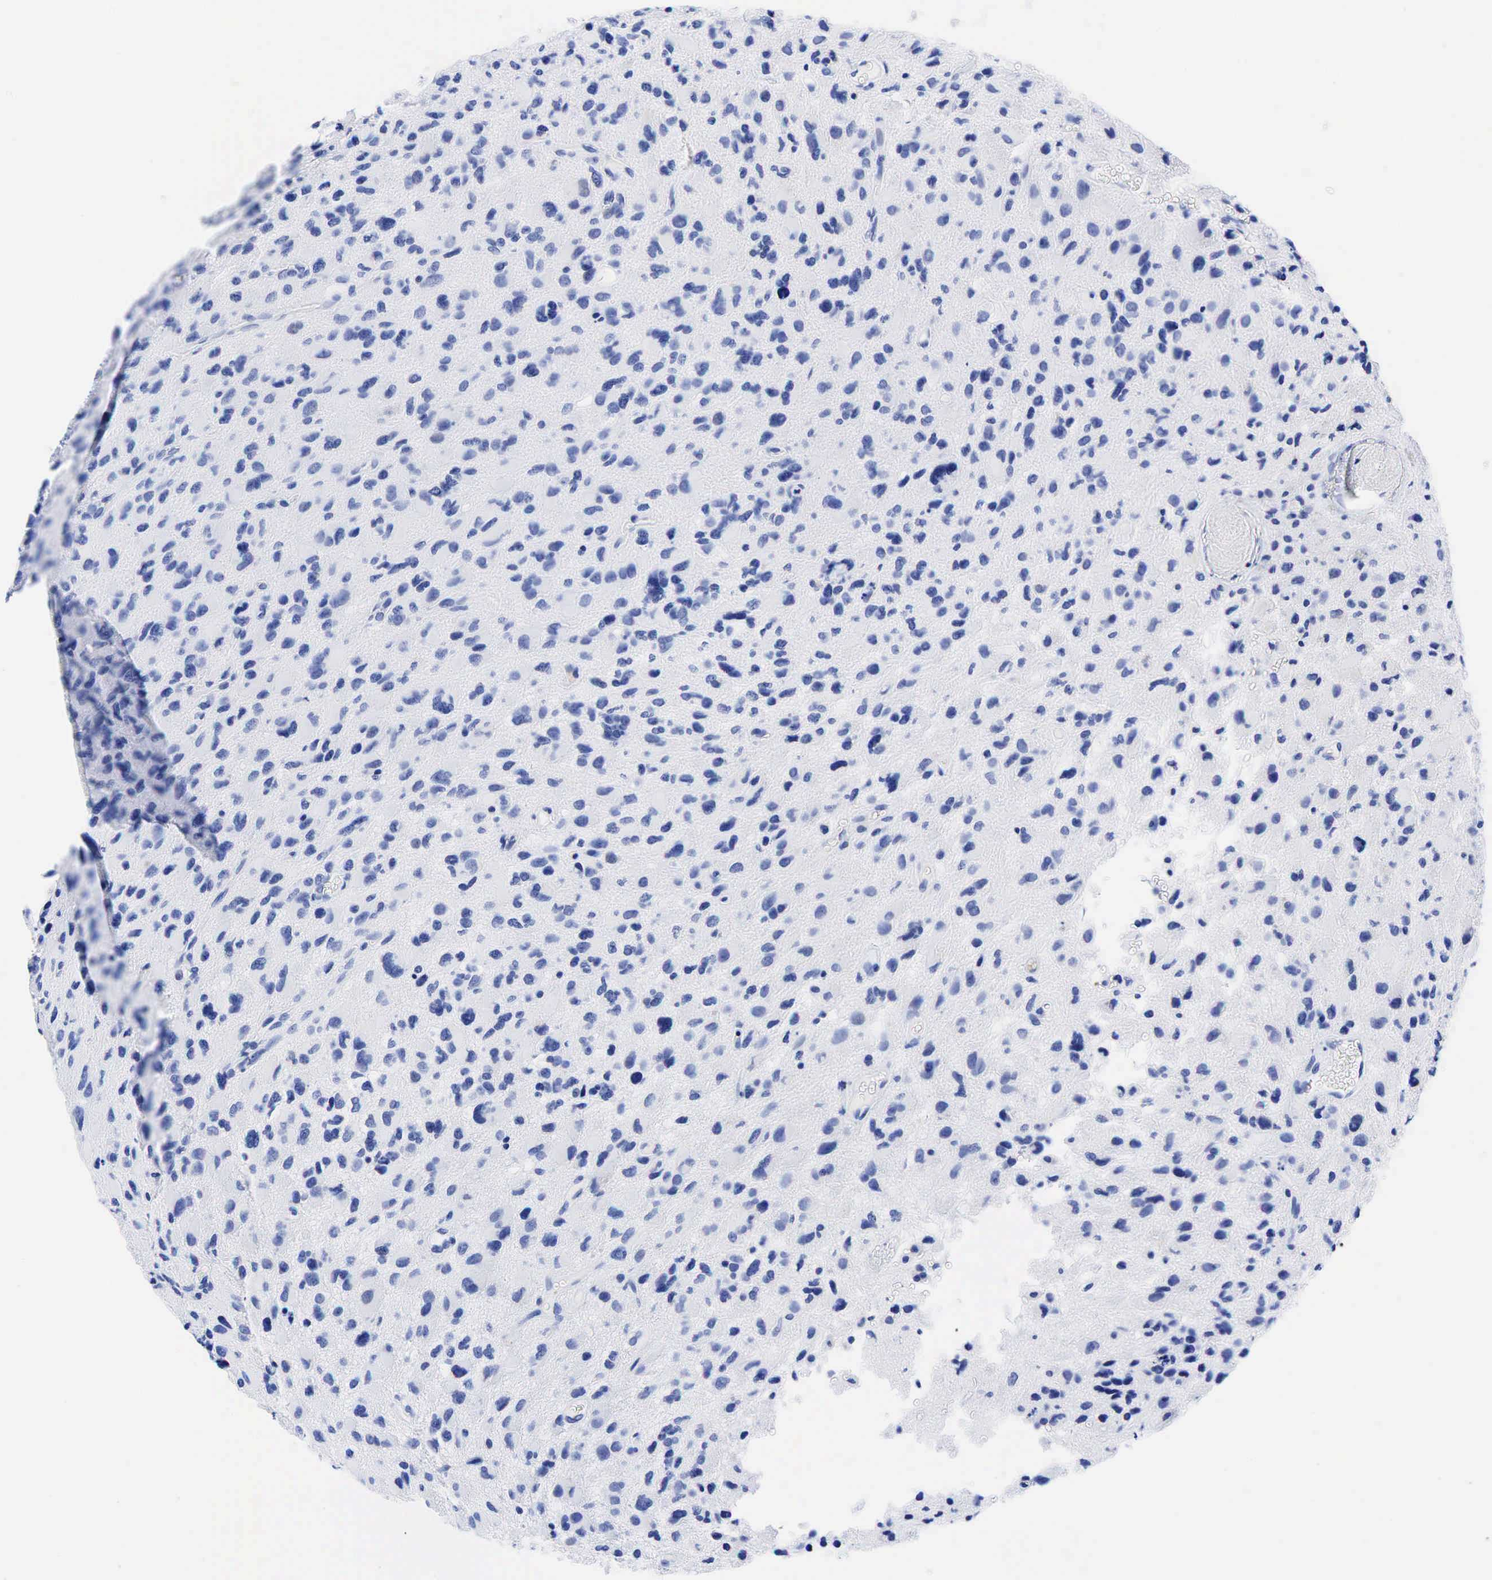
{"staining": {"intensity": "negative", "quantity": "none", "location": "none"}, "tissue": "glioma", "cell_type": "Tumor cells", "image_type": "cancer", "snomed": [{"axis": "morphology", "description": "Glioma, malignant, High grade"}, {"axis": "topography", "description": "Brain"}], "caption": "There is no significant staining in tumor cells of glioma. (DAB (3,3'-diaminobenzidine) immunohistochemistry (IHC) visualized using brightfield microscopy, high magnification).", "gene": "KRT18", "patient": {"sex": "male", "age": 69}}